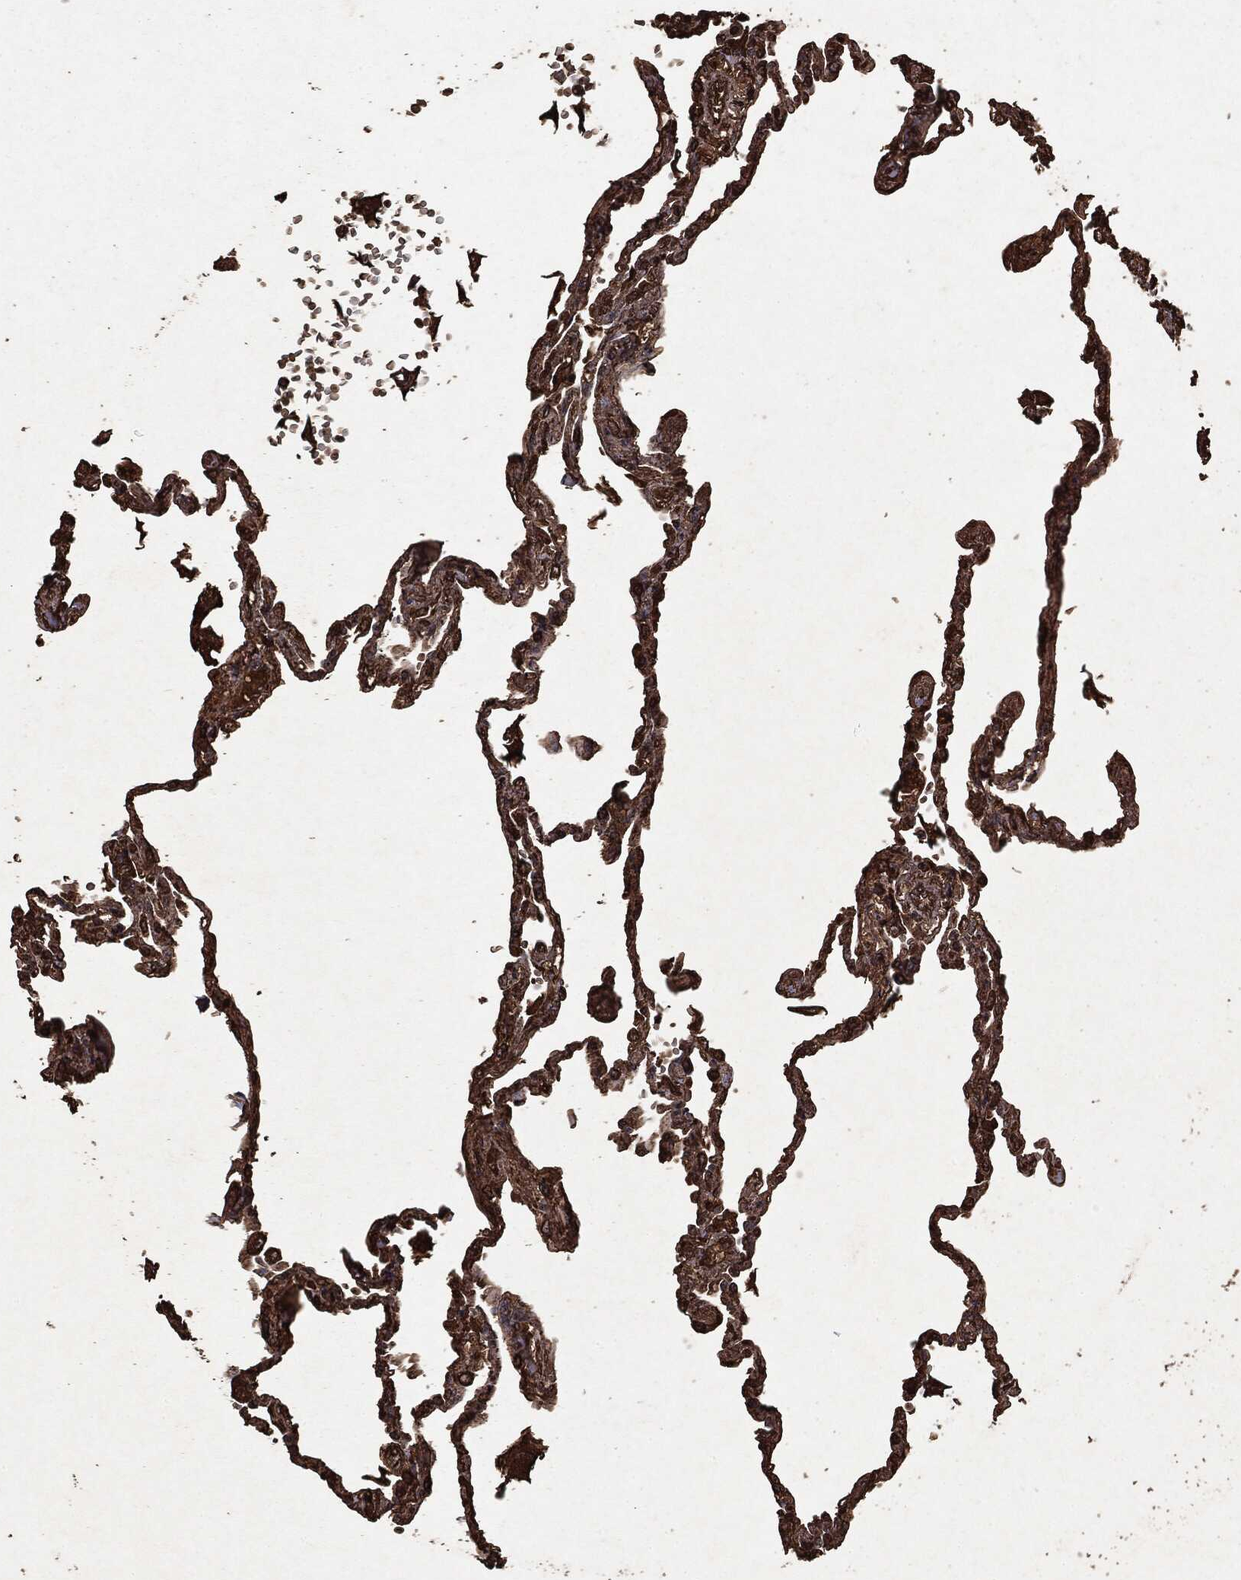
{"staining": {"intensity": "strong", "quantity": ">75%", "location": "cytoplasmic/membranous"}, "tissue": "lung", "cell_type": "Alveolar cells", "image_type": "normal", "snomed": [{"axis": "morphology", "description": "Normal tissue, NOS"}, {"axis": "topography", "description": "Lung"}], "caption": "The image reveals staining of normal lung, revealing strong cytoplasmic/membranous protein expression (brown color) within alveolar cells. Using DAB (brown) and hematoxylin (blue) stains, captured at high magnification using brightfield microscopy.", "gene": "ARAF", "patient": {"sex": "male", "age": 78}}